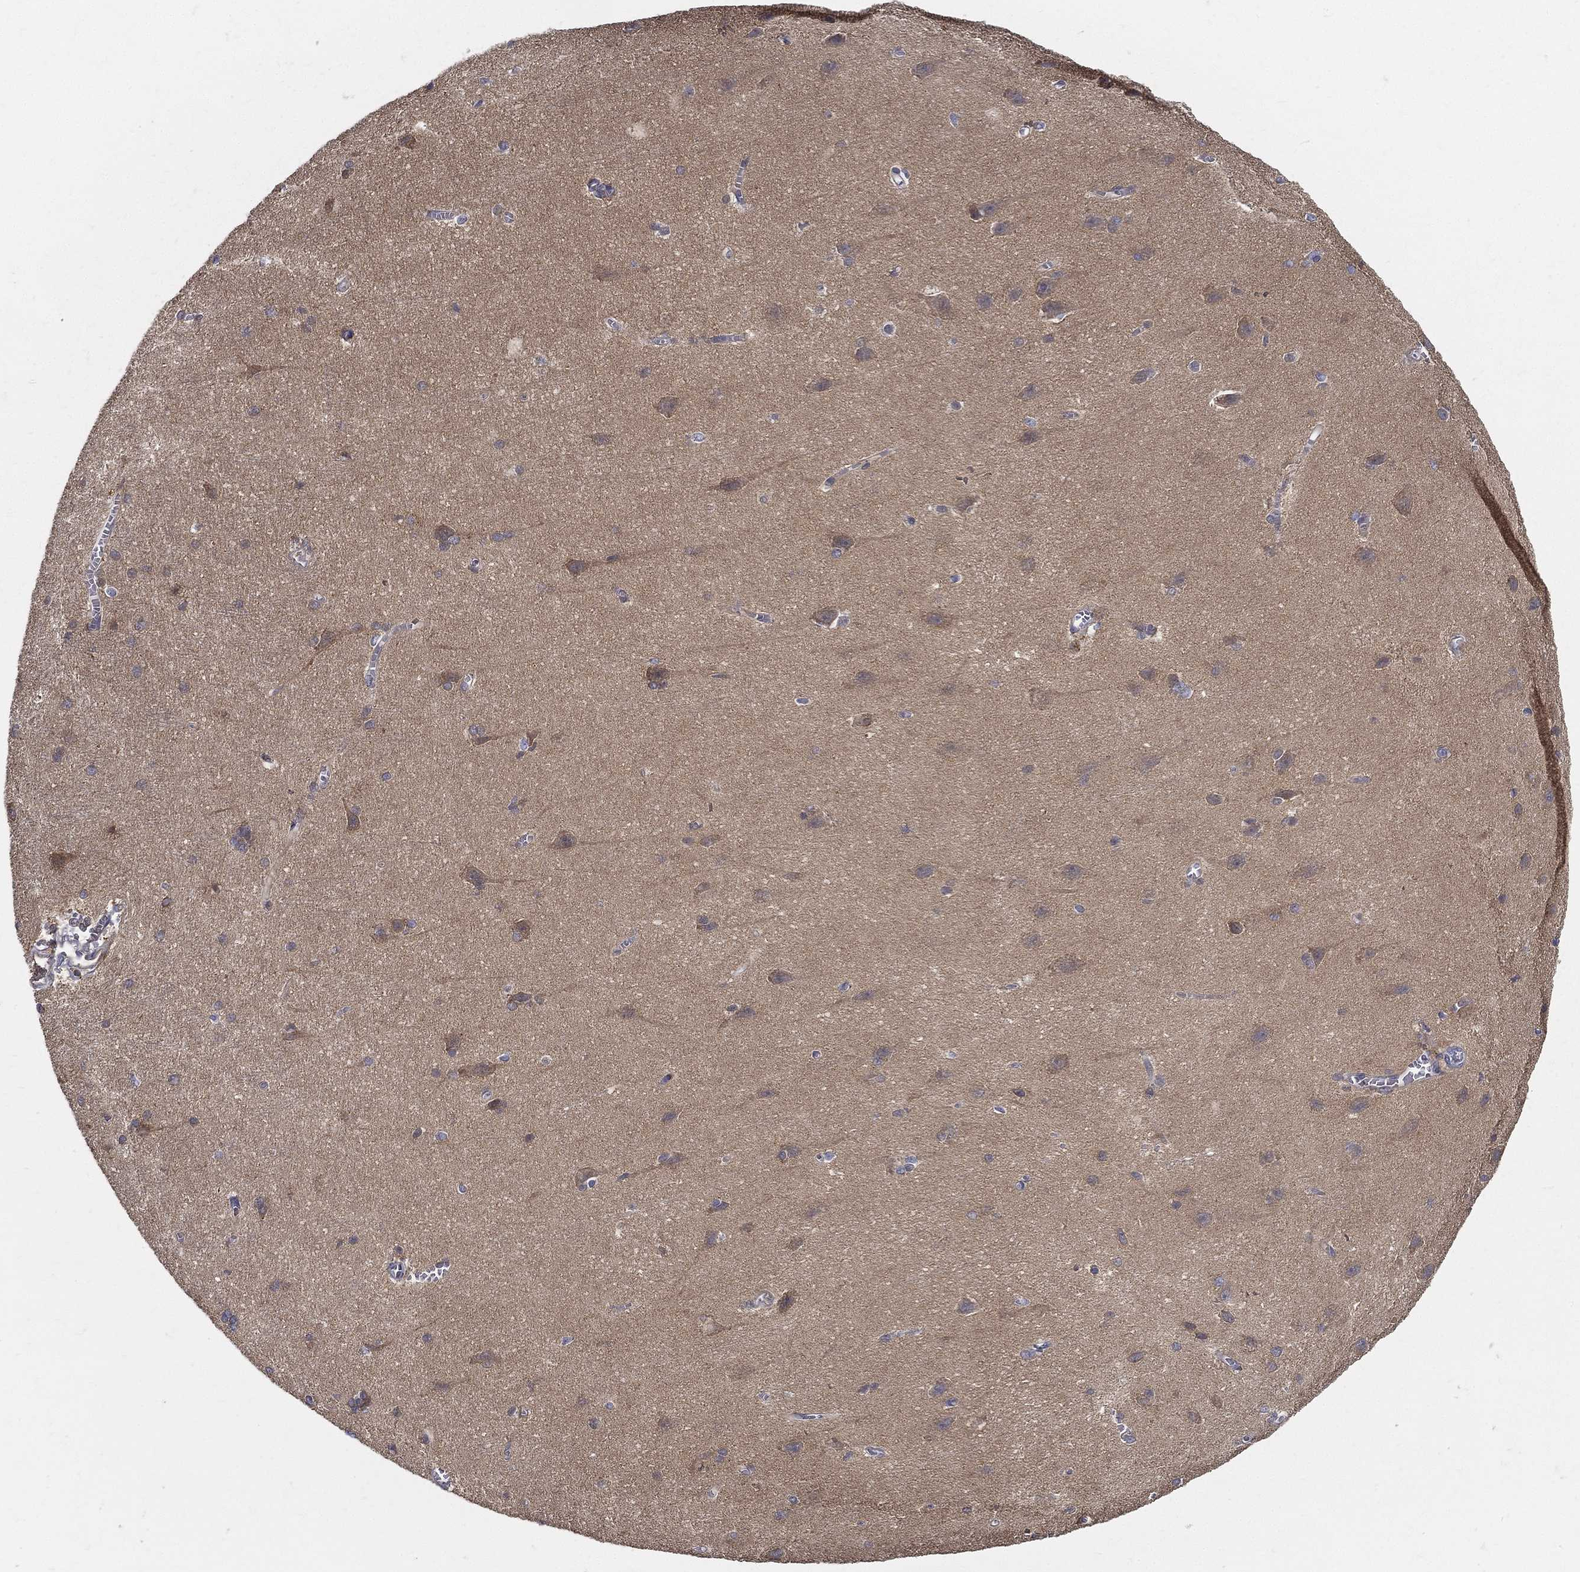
{"staining": {"intensity": "negative", "quantity": "none", "location": "none"}, "tissue": "cerebral cortex", "cell_type": "Endothelial cells", "image_type": "normal", "snomed": [{"axis": "morphology", "description": "Normal tissue, NOS"}, {"axis": "topography", "description": "Cerebral cortex"}], "caption": "Human cerebral cortex stained for a protein using immunohistochemistry (IHC) exhibits no expression in endothelial cells.", "gene": "PWWP3A", "patient": {"sex": "male", "age": 37}}